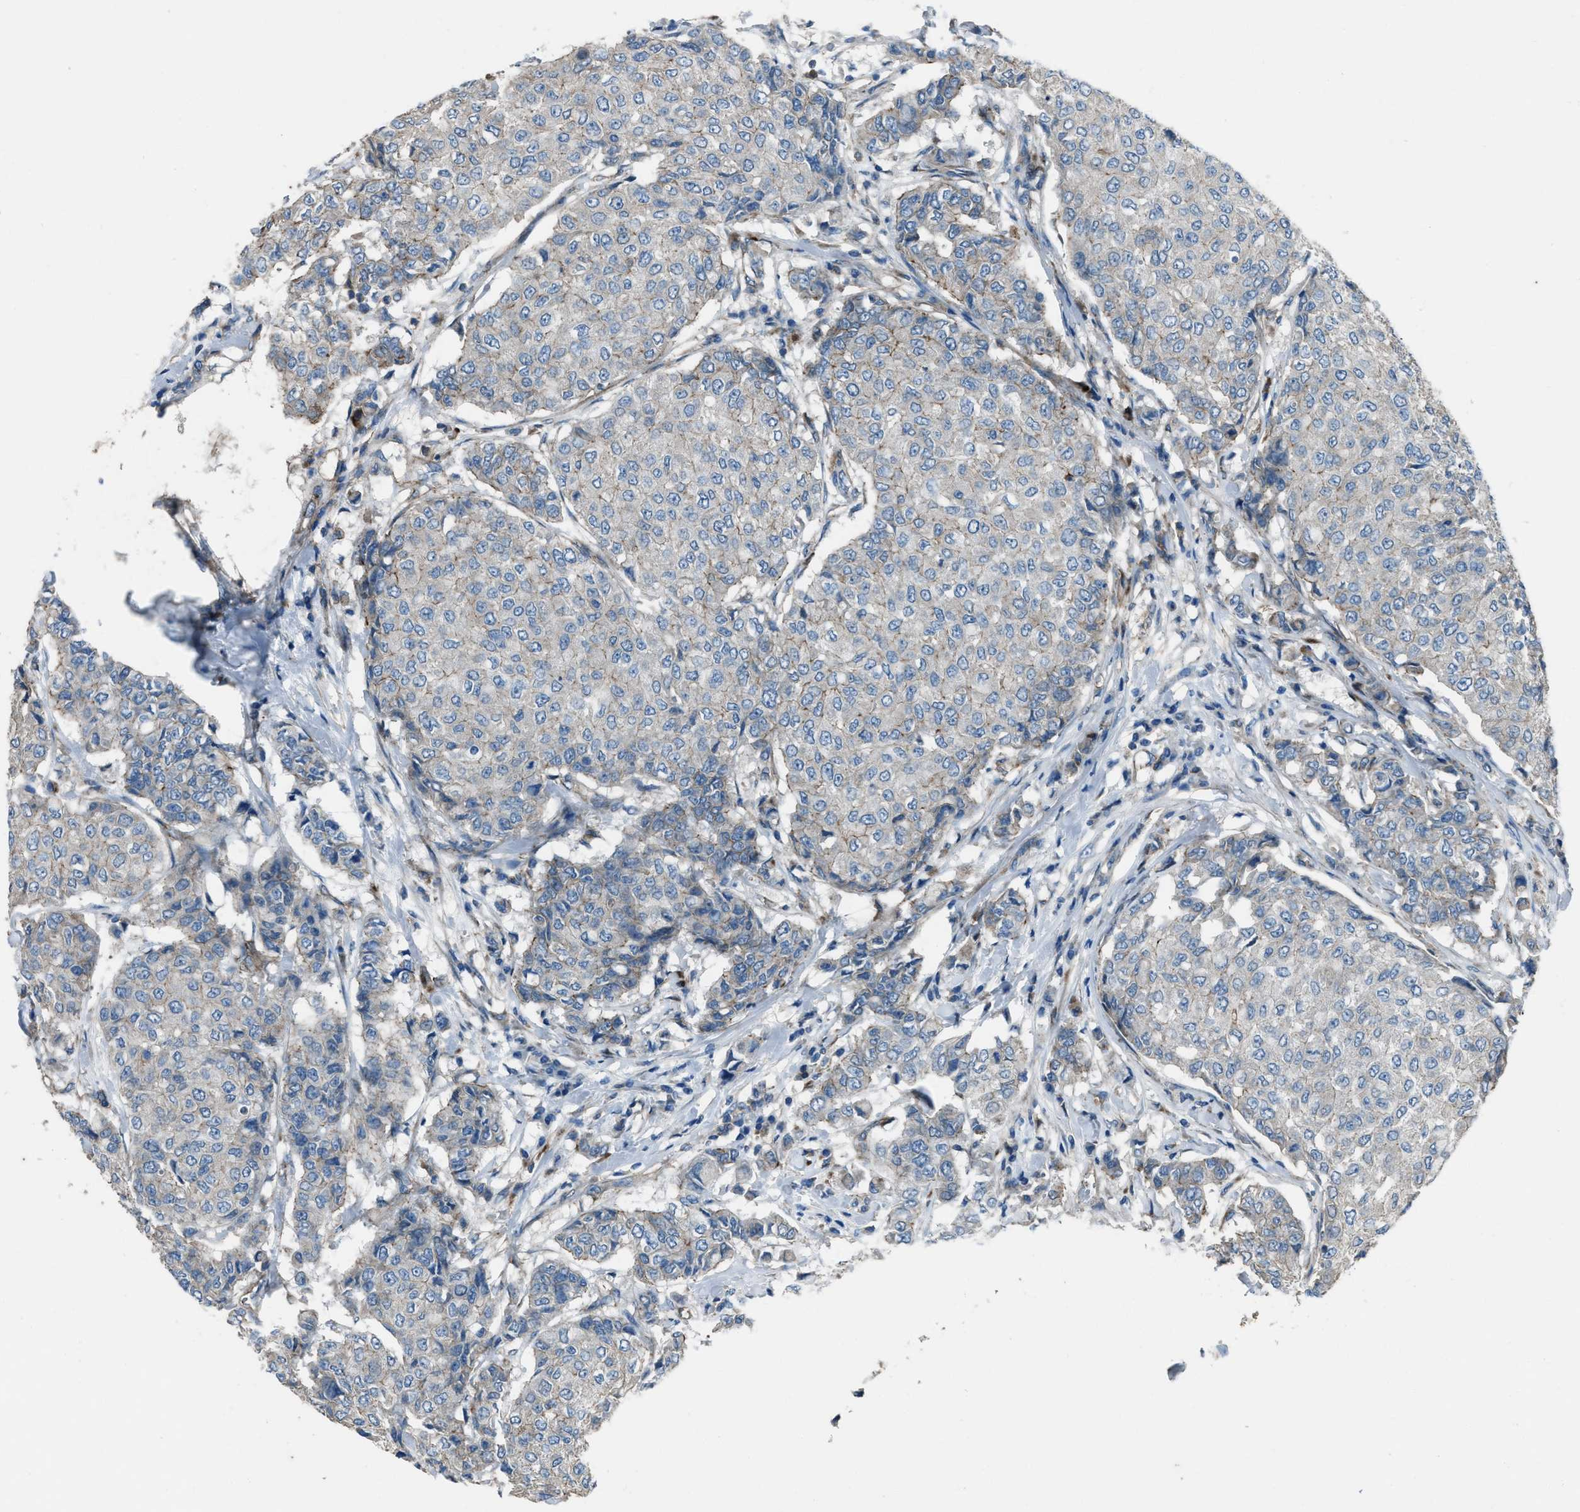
{"staining": {"intensity": "weak", "quantity": "<25%", "location": "cytoplasmic/membranous"}, "tissue": "breast cancer", "cell_type": "Tumor cells", "image_type": "cancer", "snomed": [{"axis": "morphology", "description": "Duct carcinoma"}, {"axis": "topography", "description": "Breast"}], "caption": "Immunohistochemistry photomicrograph of neoplastic tissue: breast invasive ductal carcinoma stained with DAB demonstrates no significant protein expression in tumor cells. The staining is performed using DAB (3,3'-diaminobenzidine) brown chromogen with nuclei counter-stained in using hematoxylin.", "gene": "SVIL", "patient": {"sex": "female", "age": 27}}